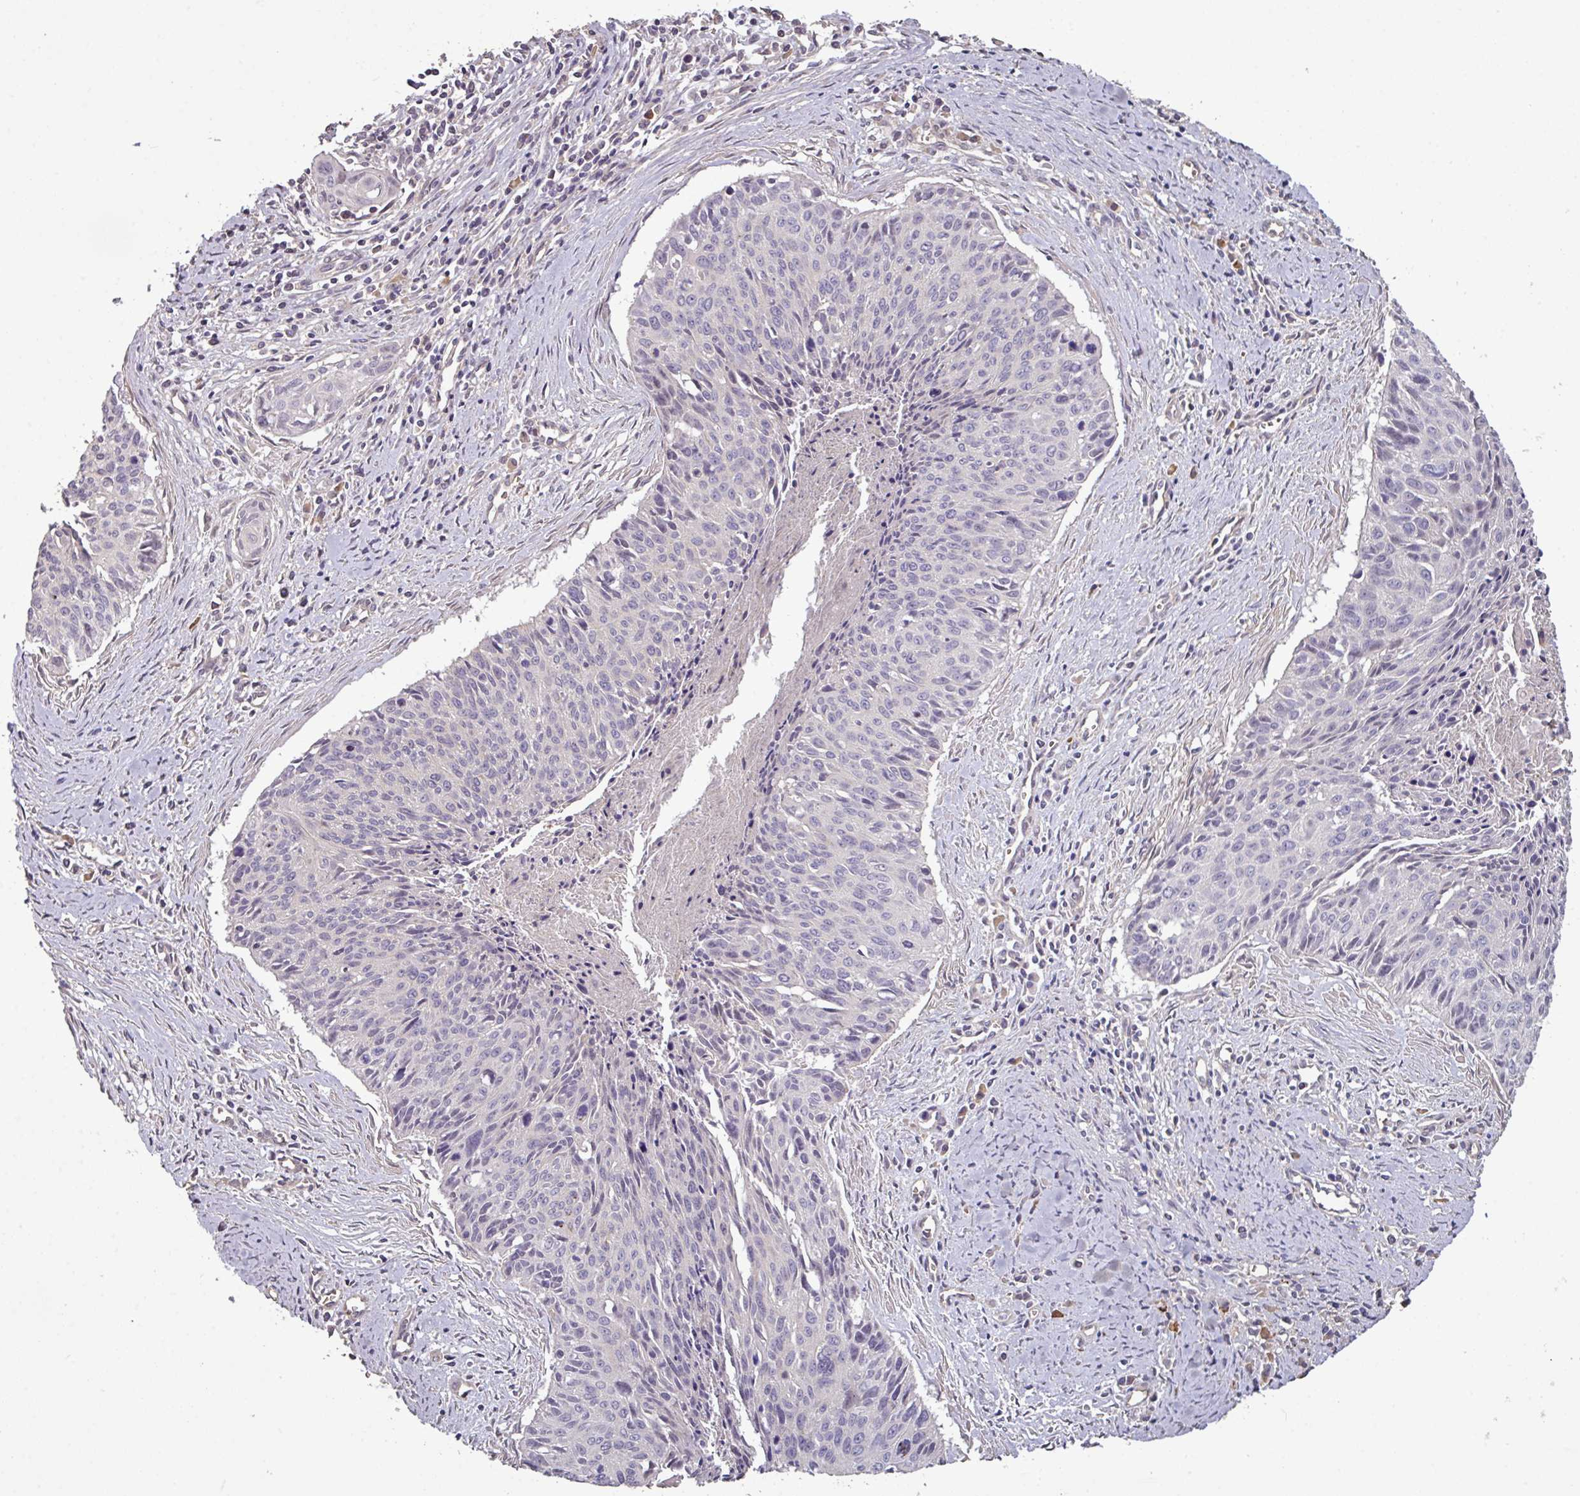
{"staining": {"intensity": "negative", "quantity": "none", "location": "none"}, "tissue": "cervical cancer", "cell_type": "Tumor cells", "image_type": "cancer", "snomed": [{"axis": "morphology", "description": "Squamous cell carcinoma, NOS"}, {"axis": "topography", "description": "Cervix"}], "caption": "IHC histopathology image of human squamous cell carcinoma (cervical) stained for a protein (brown), which displays no expression in tumor cells. The staining is performed using DAB brown chromogen with nuclei counter-stained in using hematoxylin.", "gene": "NHSL2", "patient": {"sex": "female", "age": 55}}